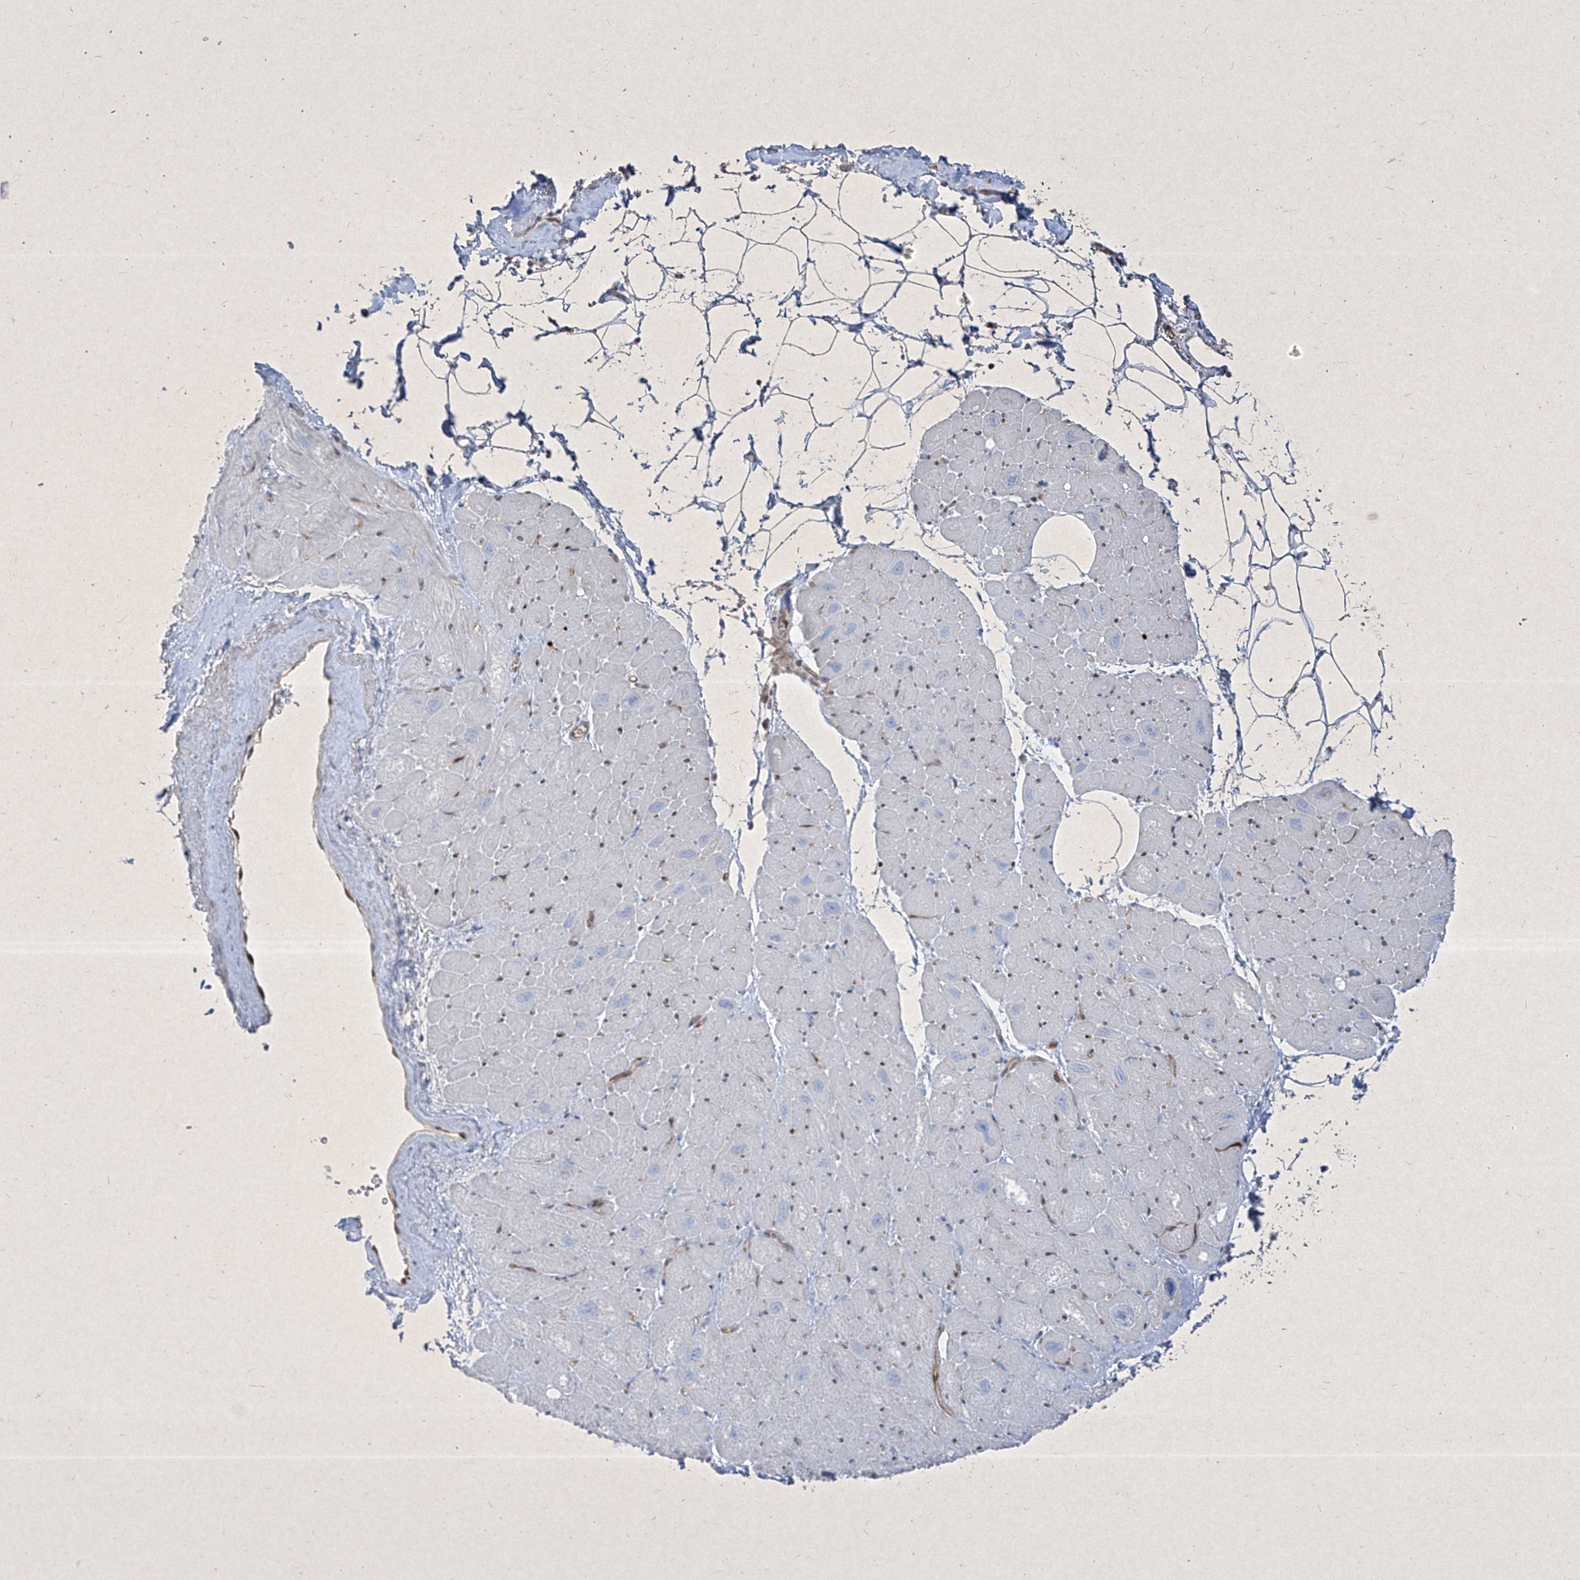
{"staining": {"intensity": "negative", "quantity": "none", "location": "none"}, "tissue": "heart muscle", "cell_type": "Cardiomyocytes", "image_type": "normal", "snomed": [{"axis": "morphology", "description": "Normal tissue, NOS"}, {"axis": "topography", "description": "Heart"}], "caption": "This is an IHC histopathology image of unremarkable human heart muscle. There is no positivity in cardiomyocytes.", "gene": "PSMB10", "patient": {"sex": "male", "age": 50}}